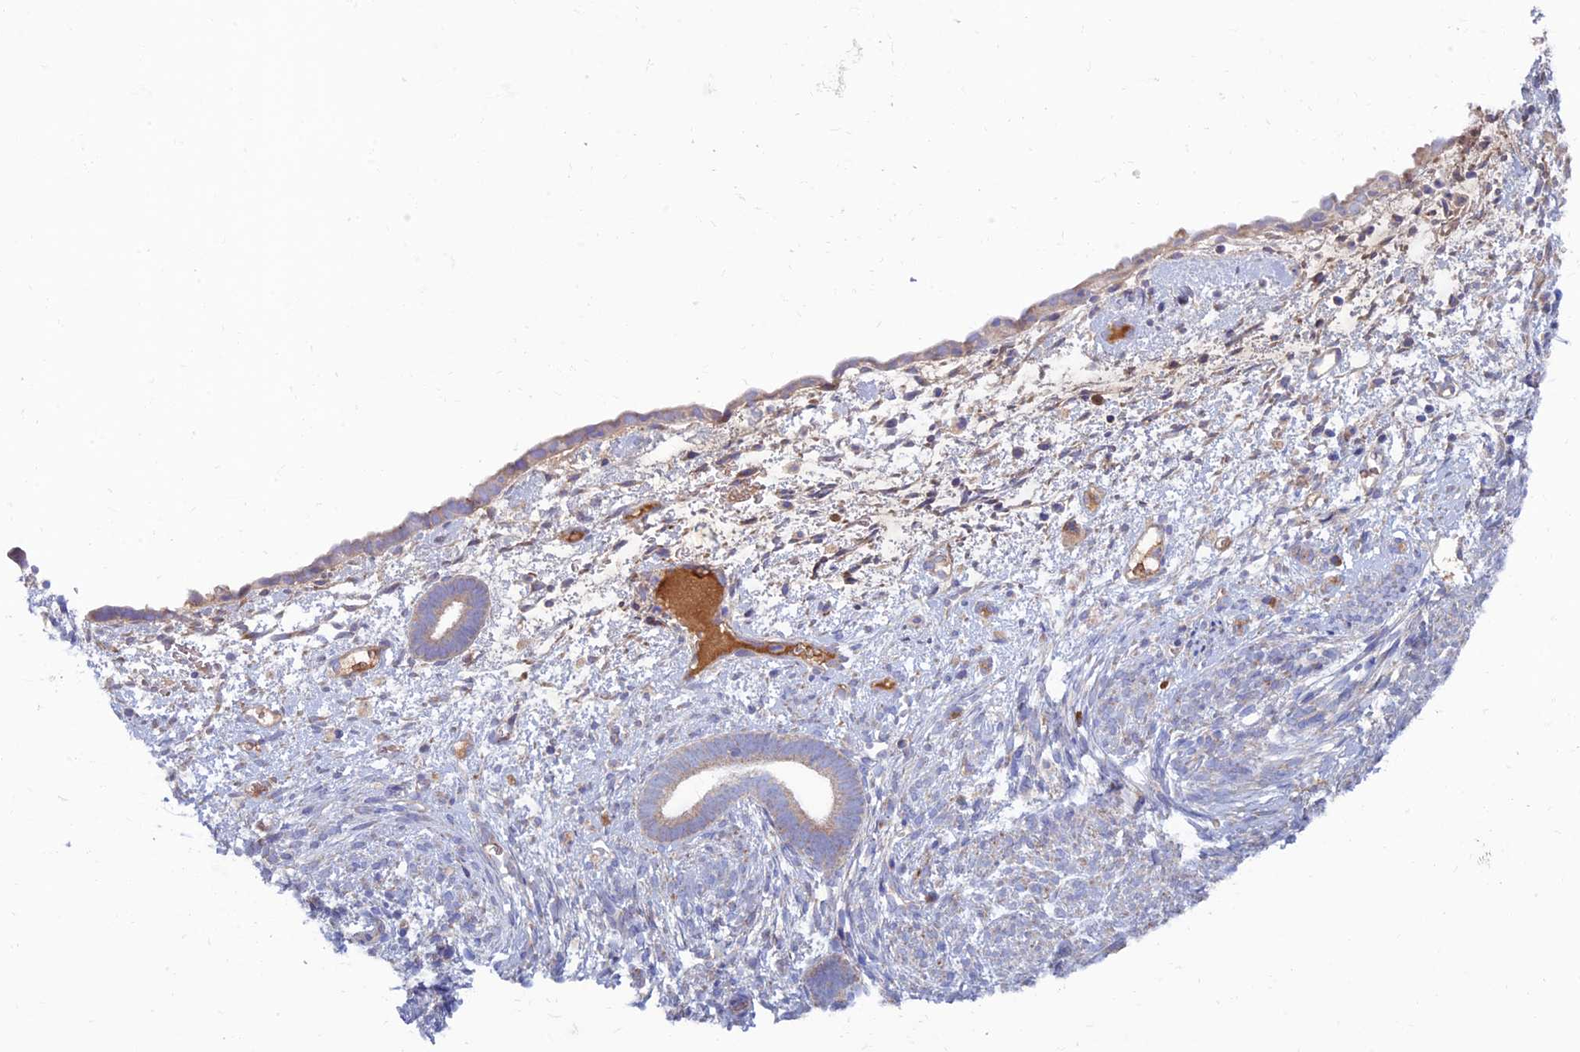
{"staining": {"intensity": "weak", "quantity": "<25%", "location": "cytoplasmic/membranous"}, "tissue": "endometrium", "cell_type": "Cells in endometrial stroma", "image_type": "normal", "snomed": [{"axis": "morphology", "description": "Normal tissue, NOS"}, {"axis": "morphology", "description": "Adenocarcinoma, NOS"}, {"axis": "topography", "description": "Endometrium"}], "caption": "The photomicrograph displays no staining of cells in endometrial stroma in benign endometrium.", "gene": "SLC15A5", "patient": {"sex": "female", "age": 57}}